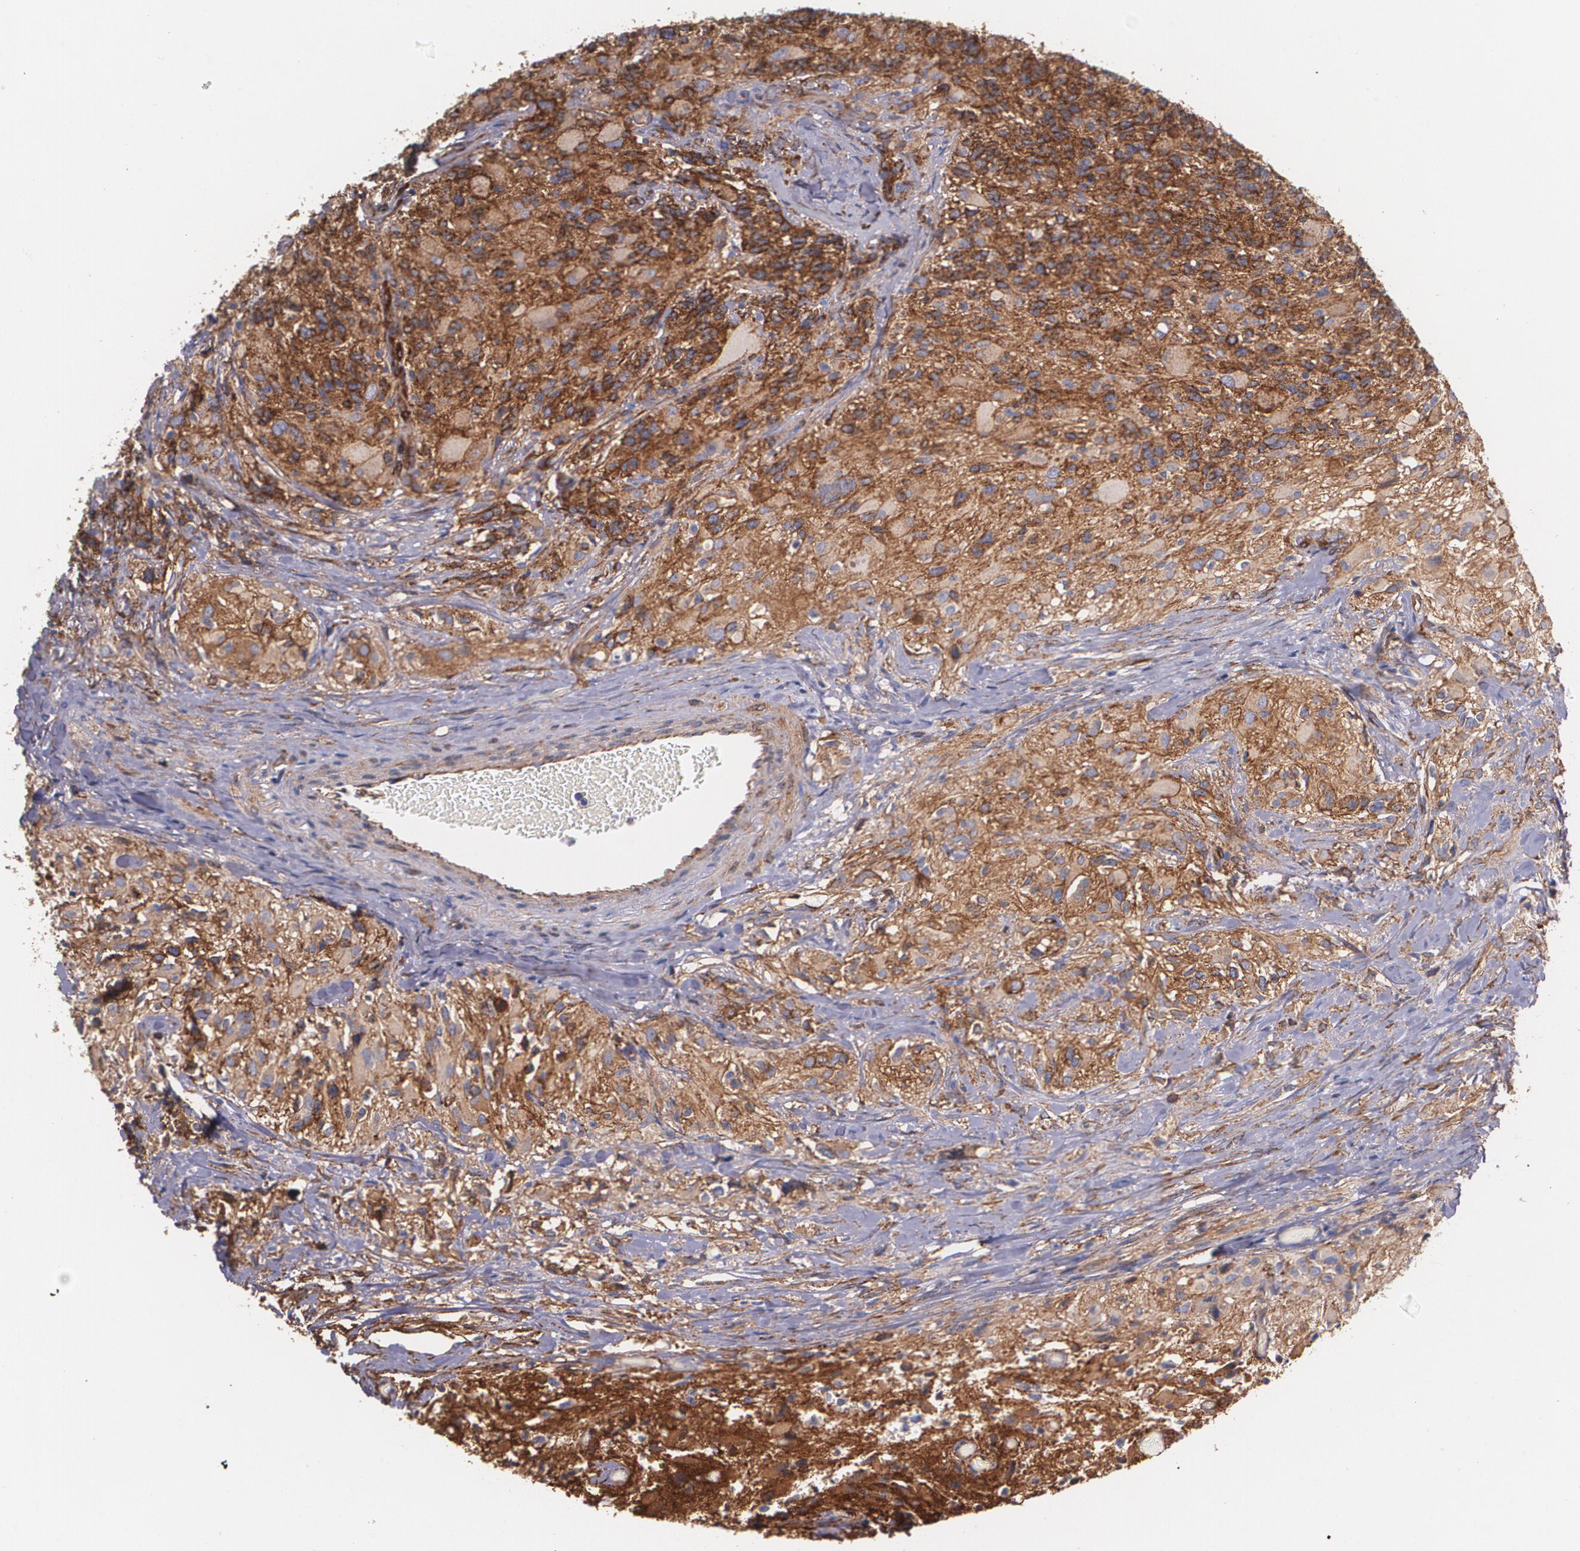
{"staining": {"intensity": "strong", "quantity": ">75%", "location": "cytoplasmic/membranous"}, "tissue": "glioma", "cell_type": "Tumor cells", "image_type": "cancer", "snomed": [{"axis": "morphology", "description": "Glioma, malignant, High grade"}, {"axis": "topography", "description": "Brain"}], "caption": "A photomicrograph of glioma stained for a protein displays strong cytoplasmic/membranous brown staining in tumor cells. (Stains: DAB (3,3'-diaminobenzidine) in brown, nuclei in blue, Microscopy: brightfield microscopy at high magnification).", "gene": "TJP1", "patient": {"sex": "male", "age": 69}}